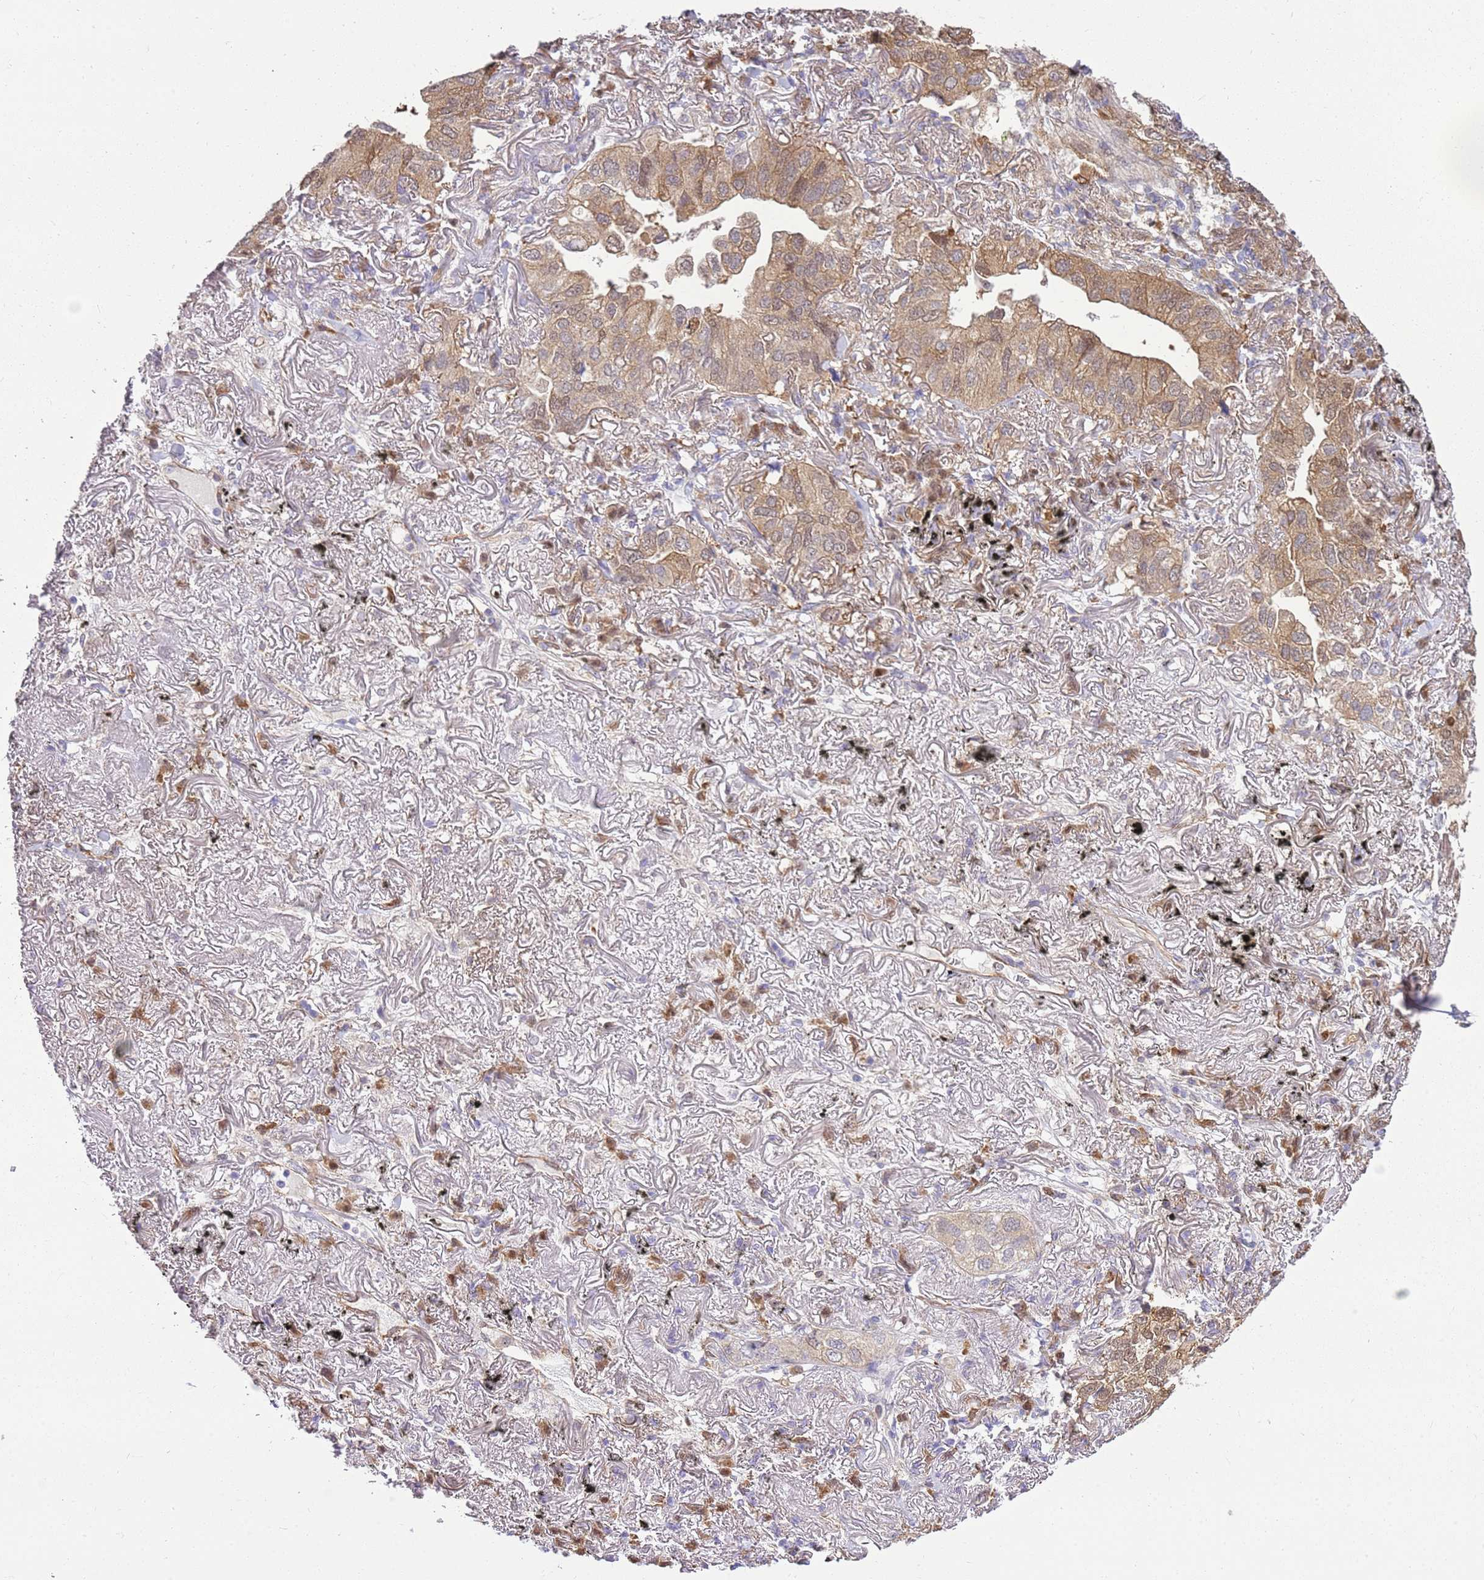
{"staining": {"intensity": "weak", "quantity": "<25%", "location": "cytoplasmic/membranous,nuclear"}, "tissue": "lung cancer", "cell_type": "Tumor cells", "image_type": "cancer", "snomed": [{"axis": "morphology", "description": "Adenocarcinoma, NOS"}, {"axis": "topography", "description": "Lung"}], "caption": "Tumor cells show no significant expression in lung adenocarcinoma.", "gene": "YWHAE", "patient": {"sex": "male", "age": 65}}